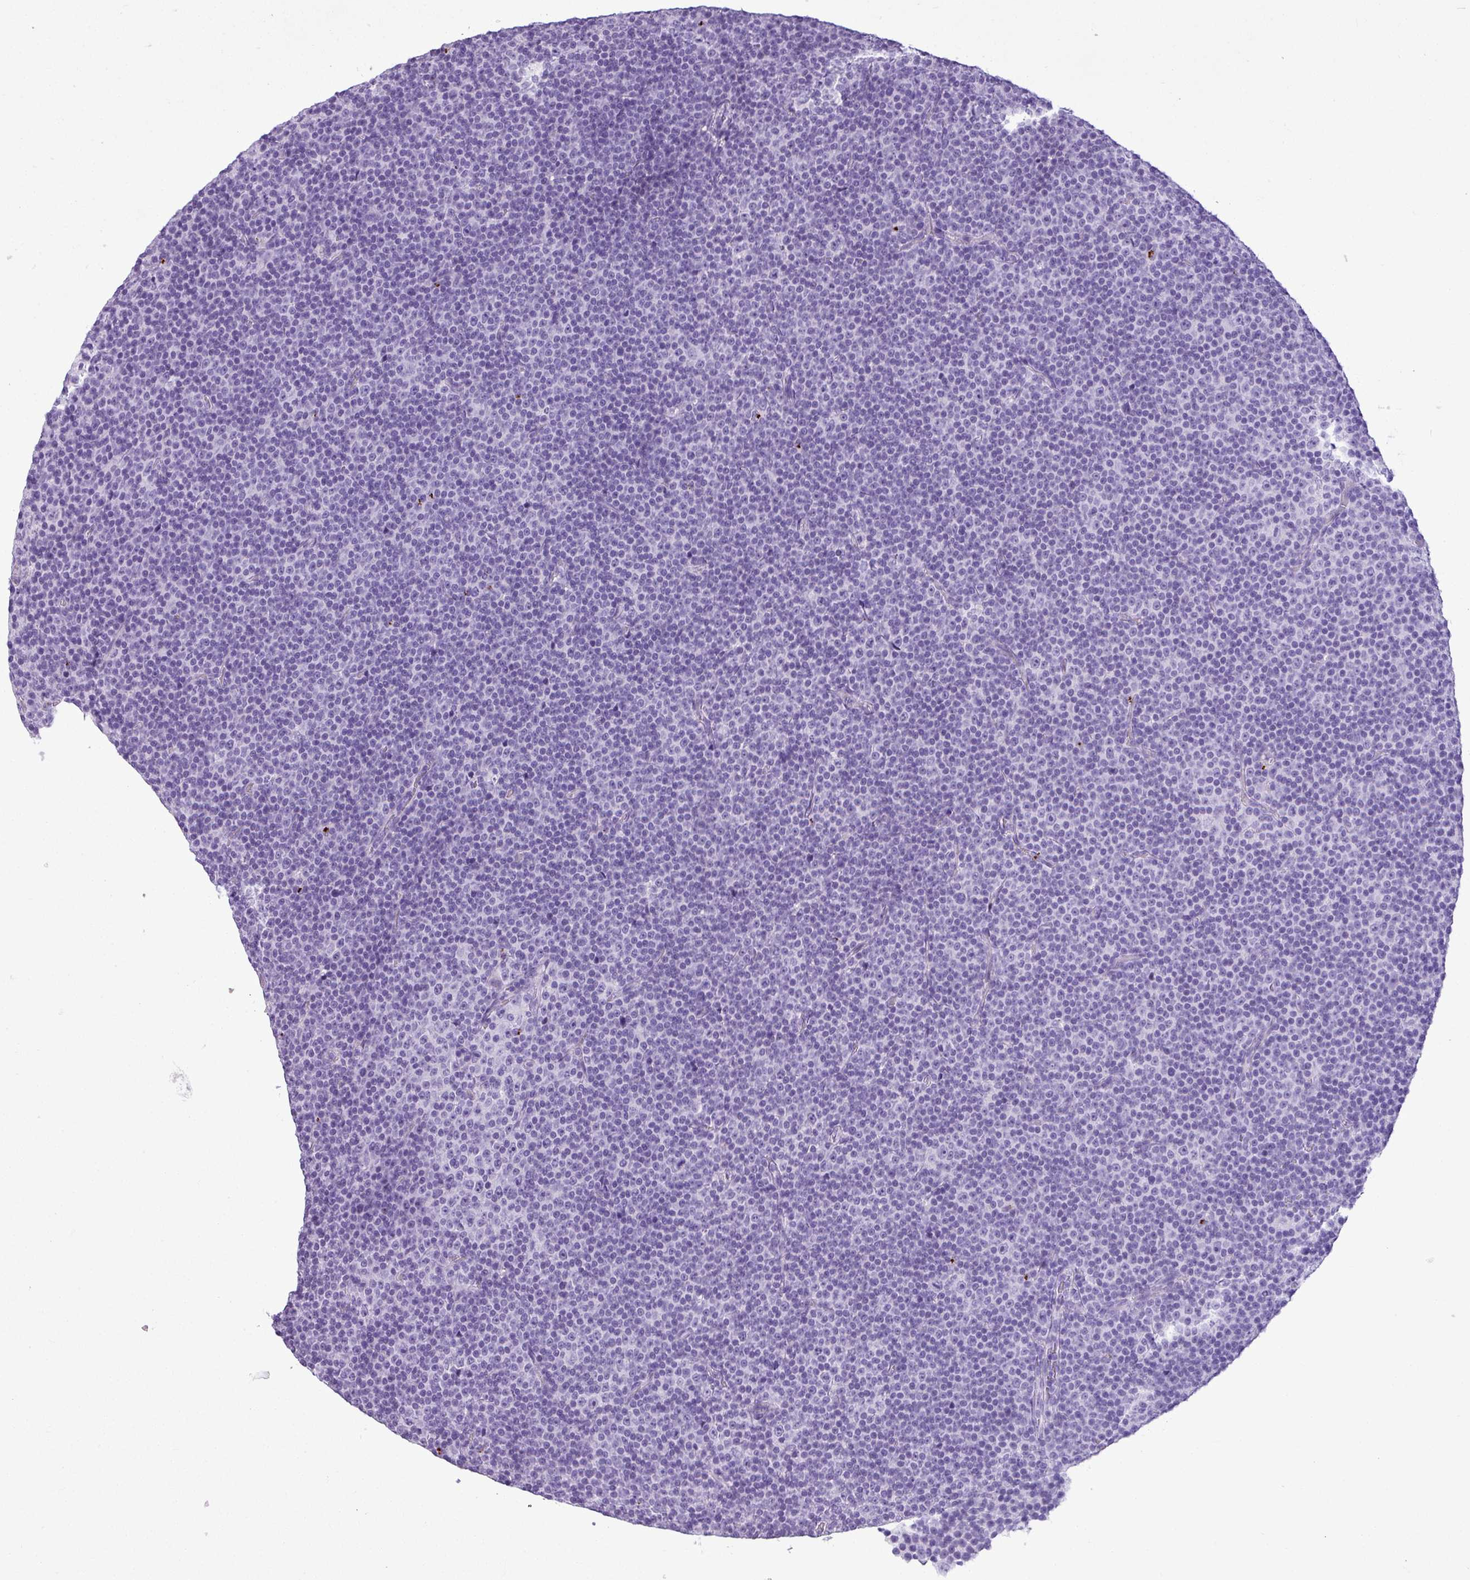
{"staining": {"intensity": "negative", "quantity": "none", "location": "none"}, "tissue": "lymphoma", "cell_type": "Tumor cells", "image_type": "cancer", "snomed": [{"axis": "morphology", "description": "Malignant lymphoma, non-Hodgkin's type, Low grade"}, {"axis": "topography", "description": "Lymph node"}], "caption": "Immunohistochemical staining of human malignant lymphoma, non-Hodgkin's type (low-grade) reveals no significant expression in tumor cells. Nuclei are stained in blue.", "gene": "IL17A", "patient": {"sex": "female", "age": 67}}